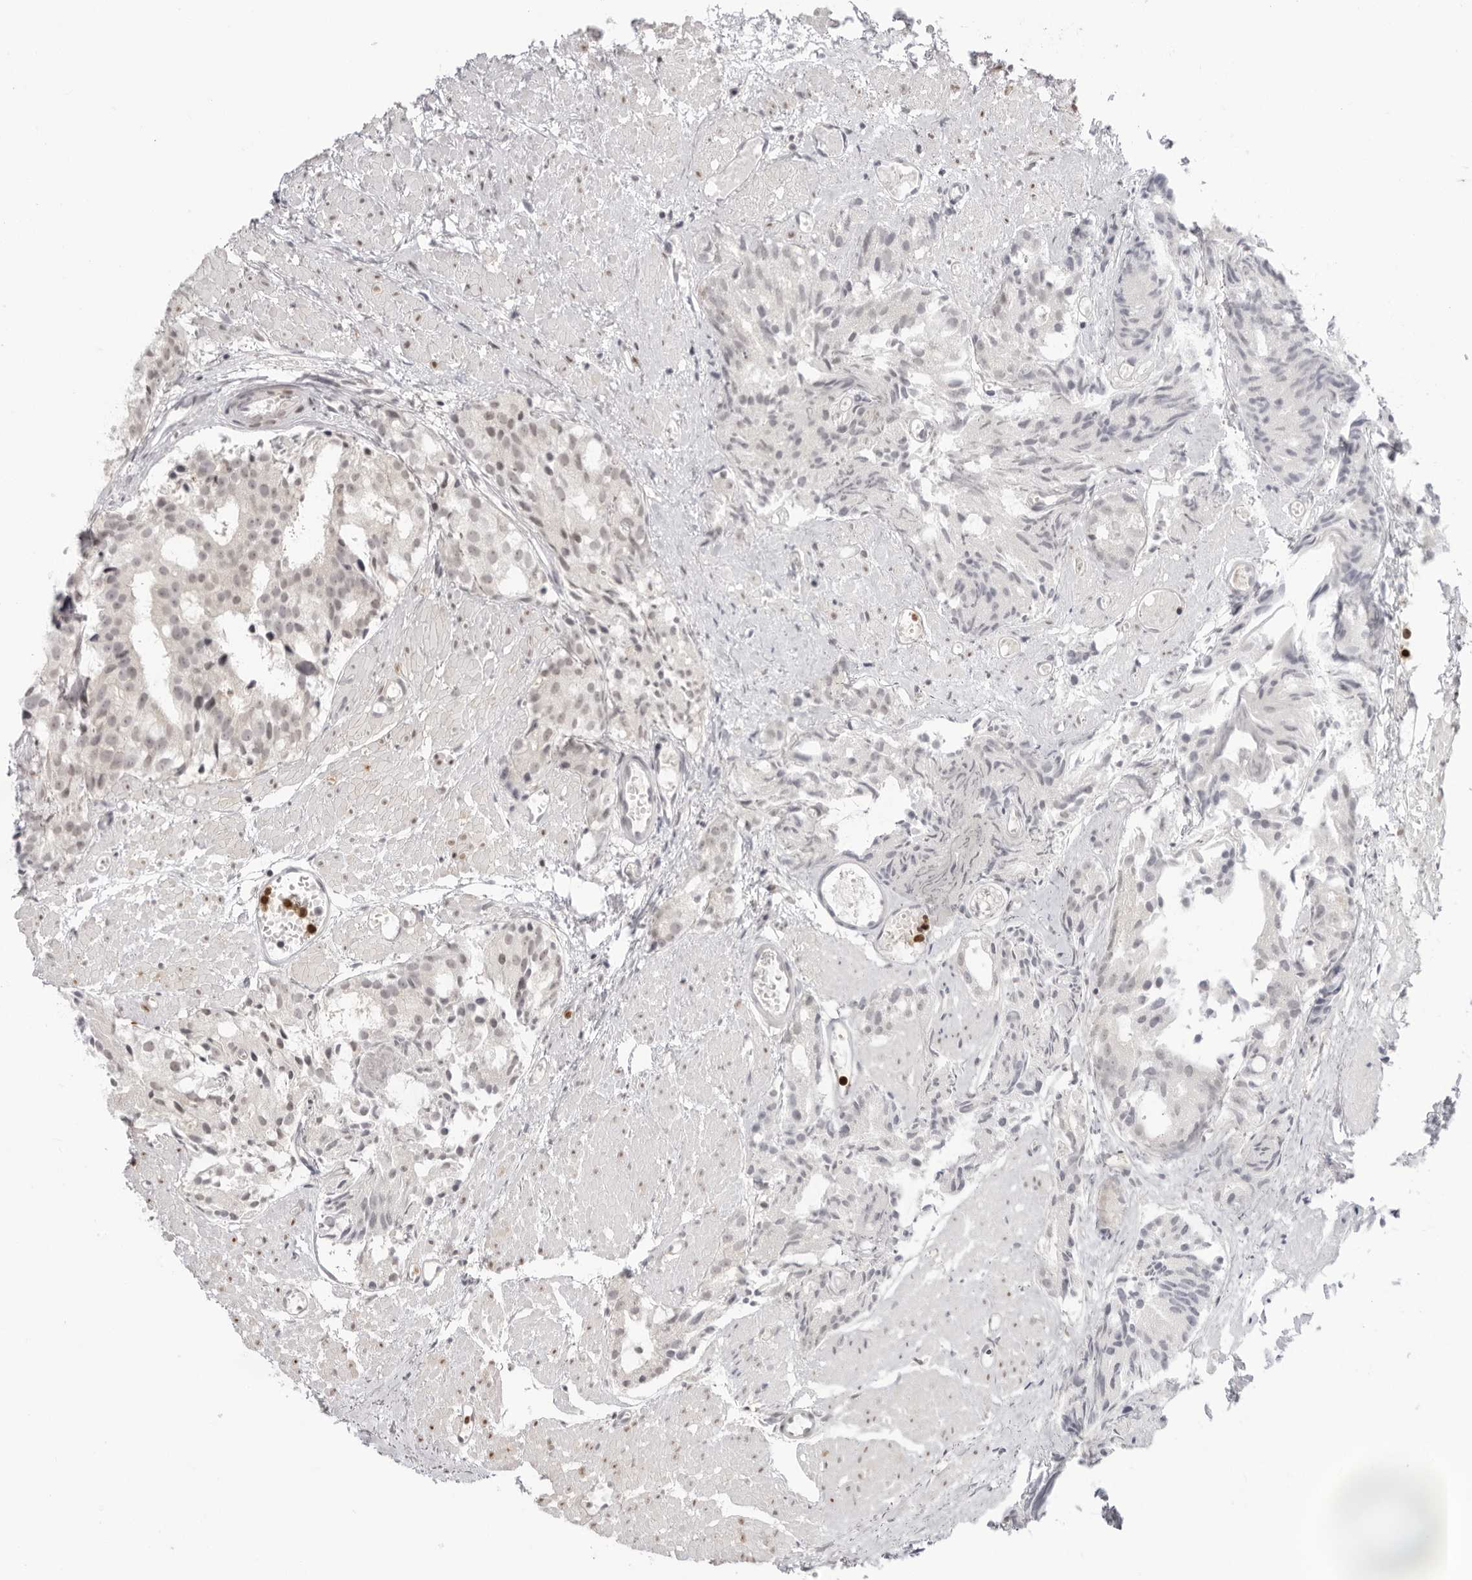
{"staining": {"intensity": "weak", "quantity": "<25%", "location": "nuclear"}, "tissue": "prostate cancer", "cell_type": "Tumor cells", "image_type": "cancer", "snomed": [{"axis": "morphology", "description": "Adenocarcinoma, Low grade"}, {"axis": "topography", "description": "Prostate"}], "caption": "This is an IHC histopathology image of human prostate cancer. There is no staining in tumor cells.", "gene": "RNF146", "patient": {"sex": "male", "age": 88}}